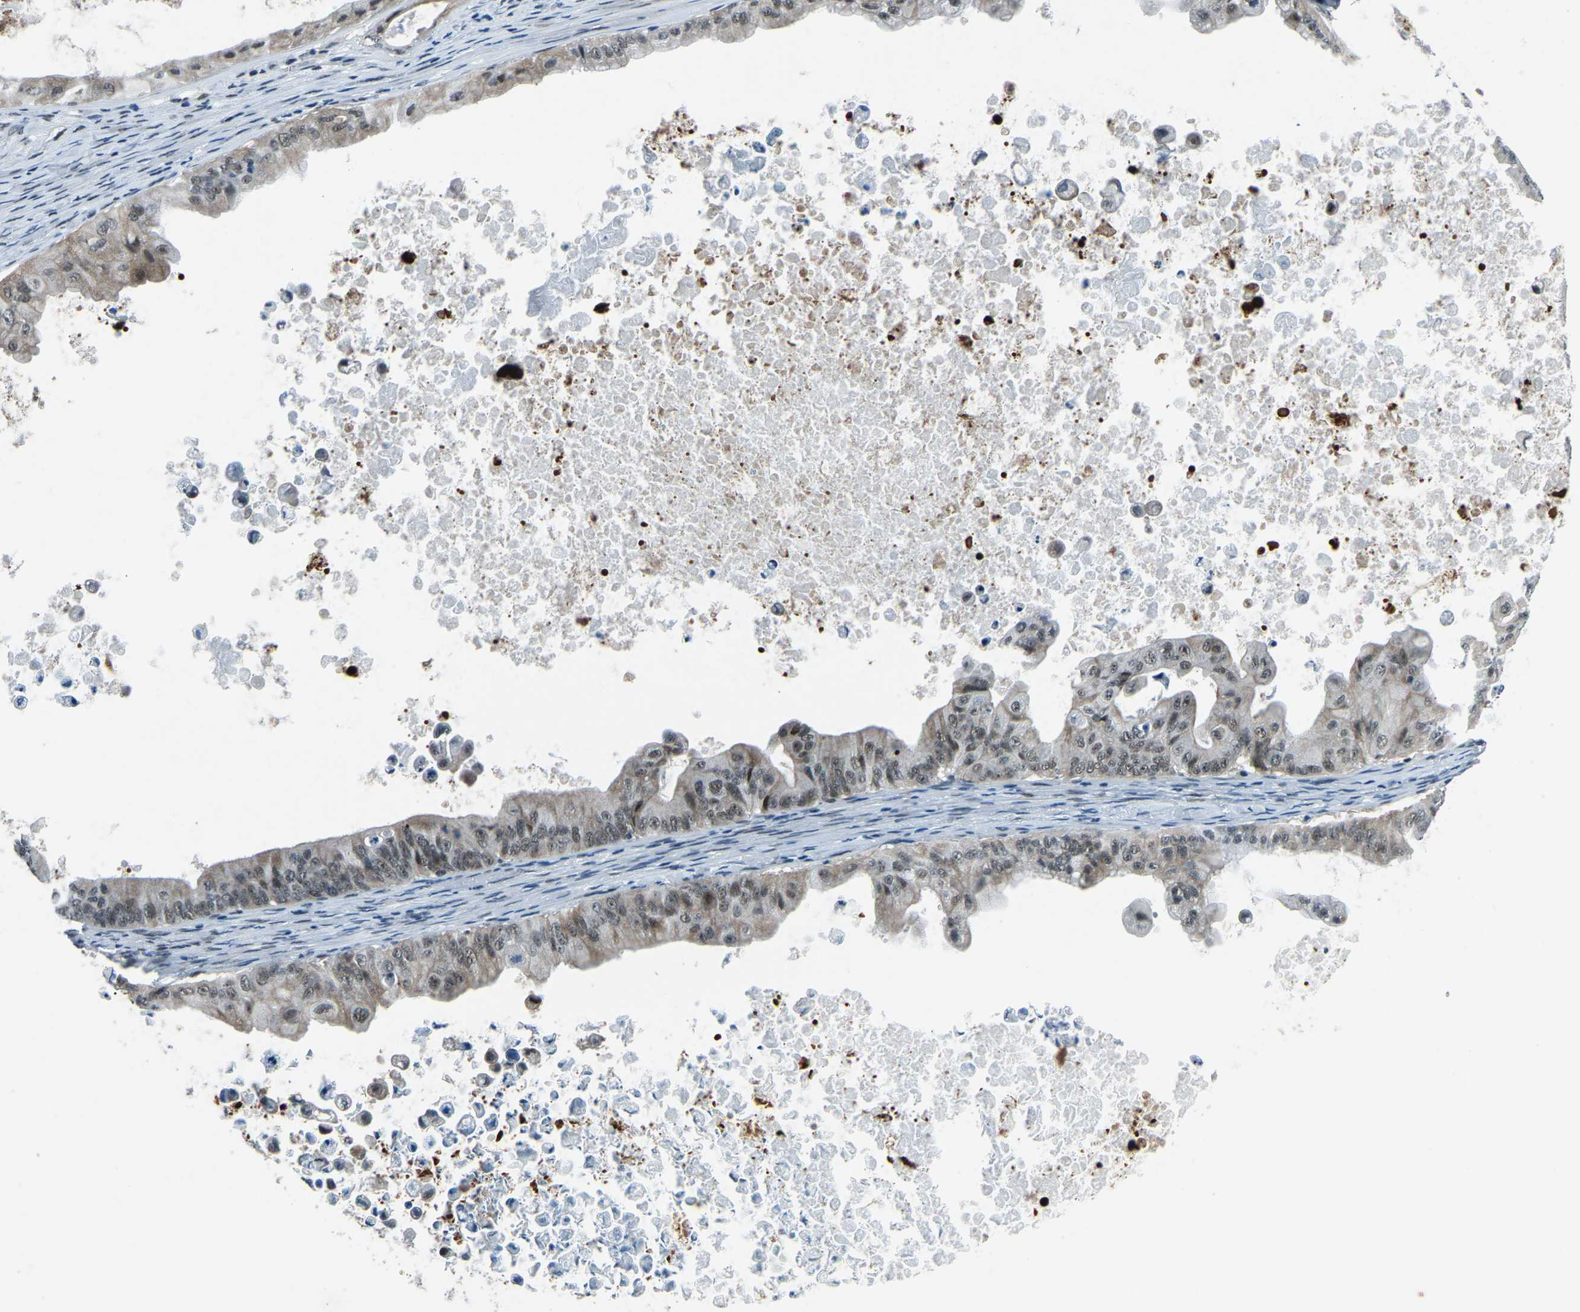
{"staining": {"intensity": "weak", "quantity": "25%-75%", "location": "cytoplasmic/membranous,nuclear"}, "tissue": "ovarian cancer", "cell_type": "Tumor cells", "image_type": "cancer", "snomed": [{"axis": "morphology", "description": "Cystadenocarcinoma, mucinous, NOS"}, {"axis": "topography", "description": "Ovary"}], "caption": "There is low levels of weak cytoplasmic/membranous and nuclear positivity in tumor cells of ovarian cancer, as demonstrated by immunohistochemical staining (brown color).", "gene": "PRCC", "patient": {"sex": "female", "age": 37}}